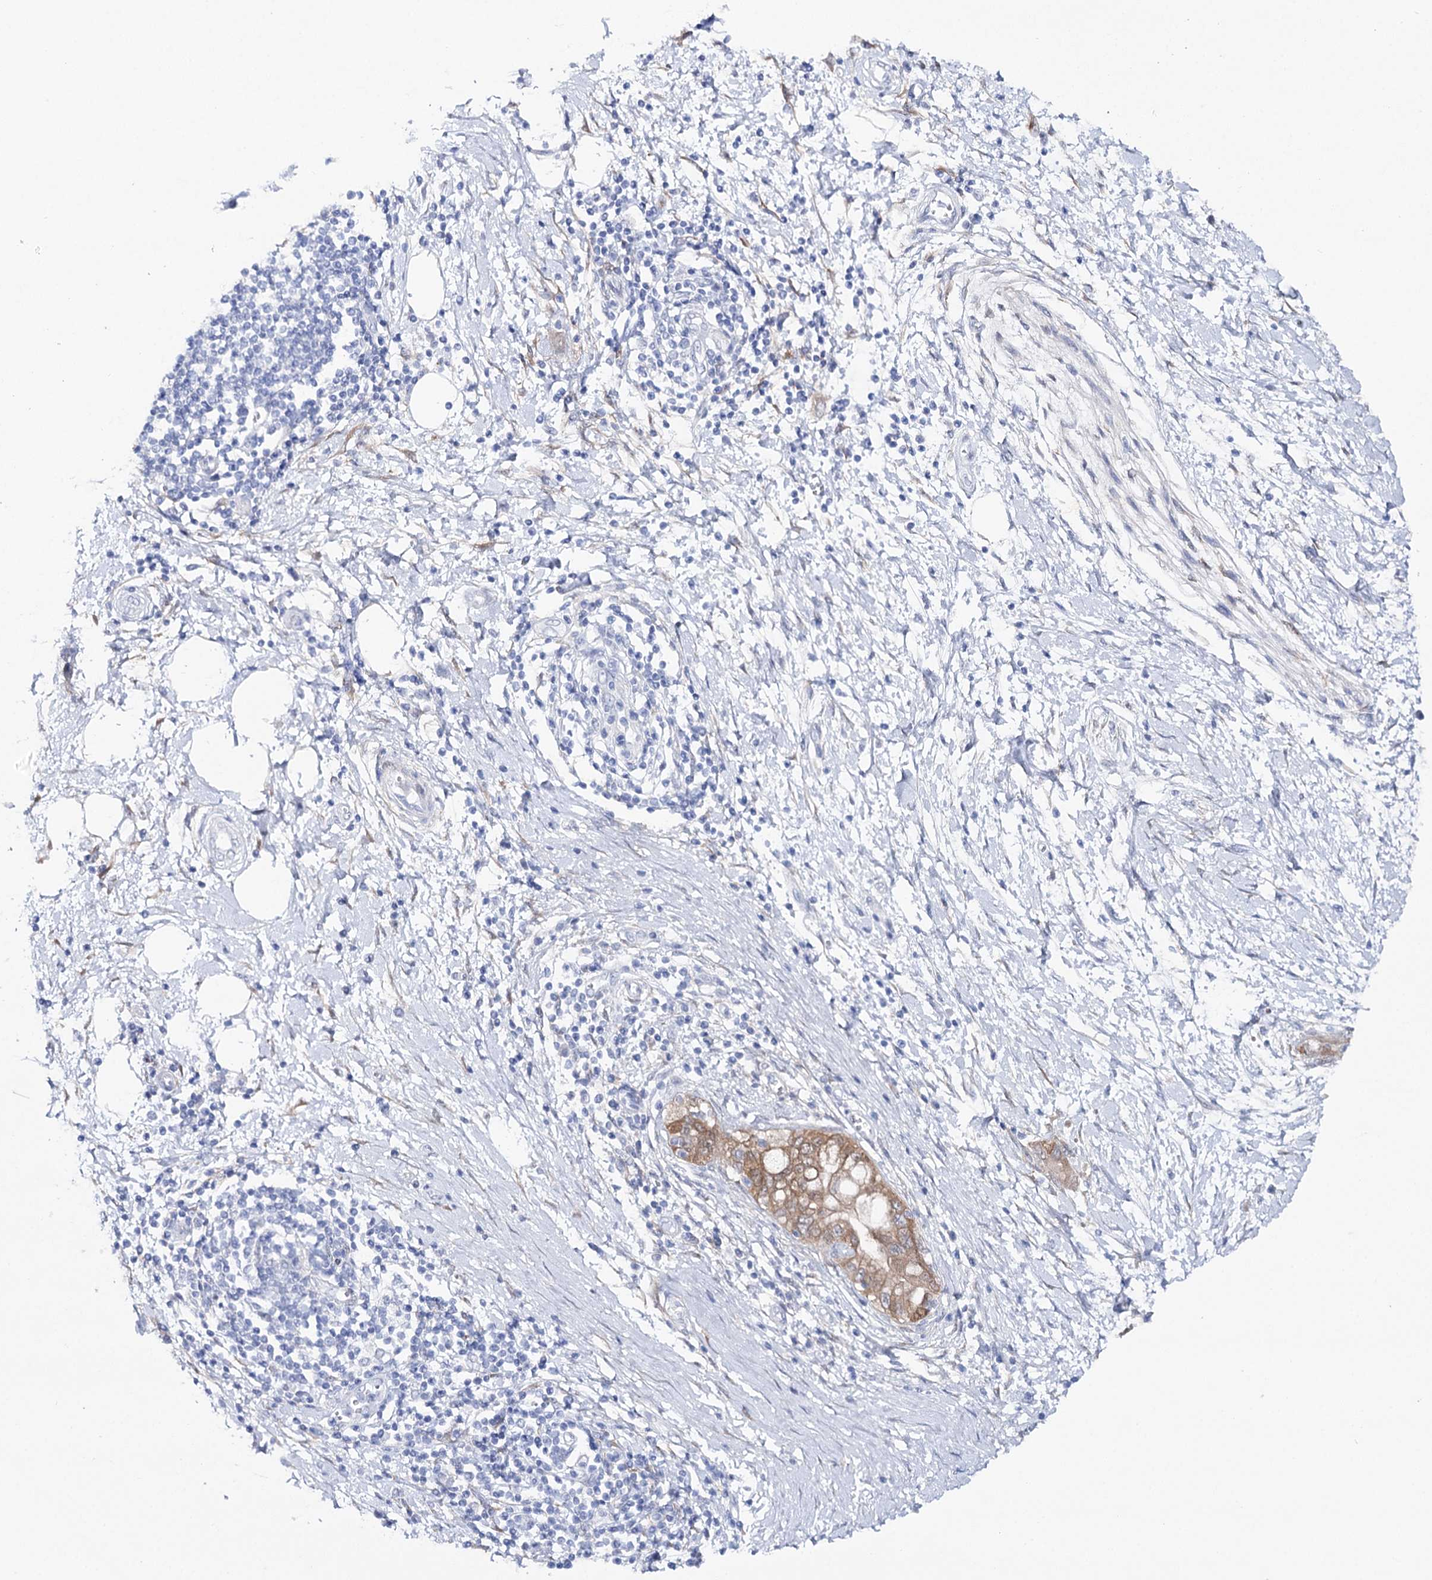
{"staining": {"intensity": "strong", "quantity": ">75%", "location": "cytoplasmic/membranous,nuclear"}, "tissue": "pancreatic cancer", "cell_type": "Tumor cells", "image_type": "cancer", "snomed": [{"axis": "morphology", "description": "Normal tissue, NOS"}, {"axis": "morphology", "description": "Adenocarcinoma, NOS"}, {"axis": "topography", "description": "Pancreas"}, {"axis": "topography", "description": "Peripheral nerve tissue"}], "caption": "An IHC micrograph of tumor tissue is shown. Protein staining in brown shows strong cytoplasmic/membranous and nuclear positivity in pancreatic cancer within tumor cells.", "gene": "UGDH", "patient": {"sex": "male", "age": 59}}